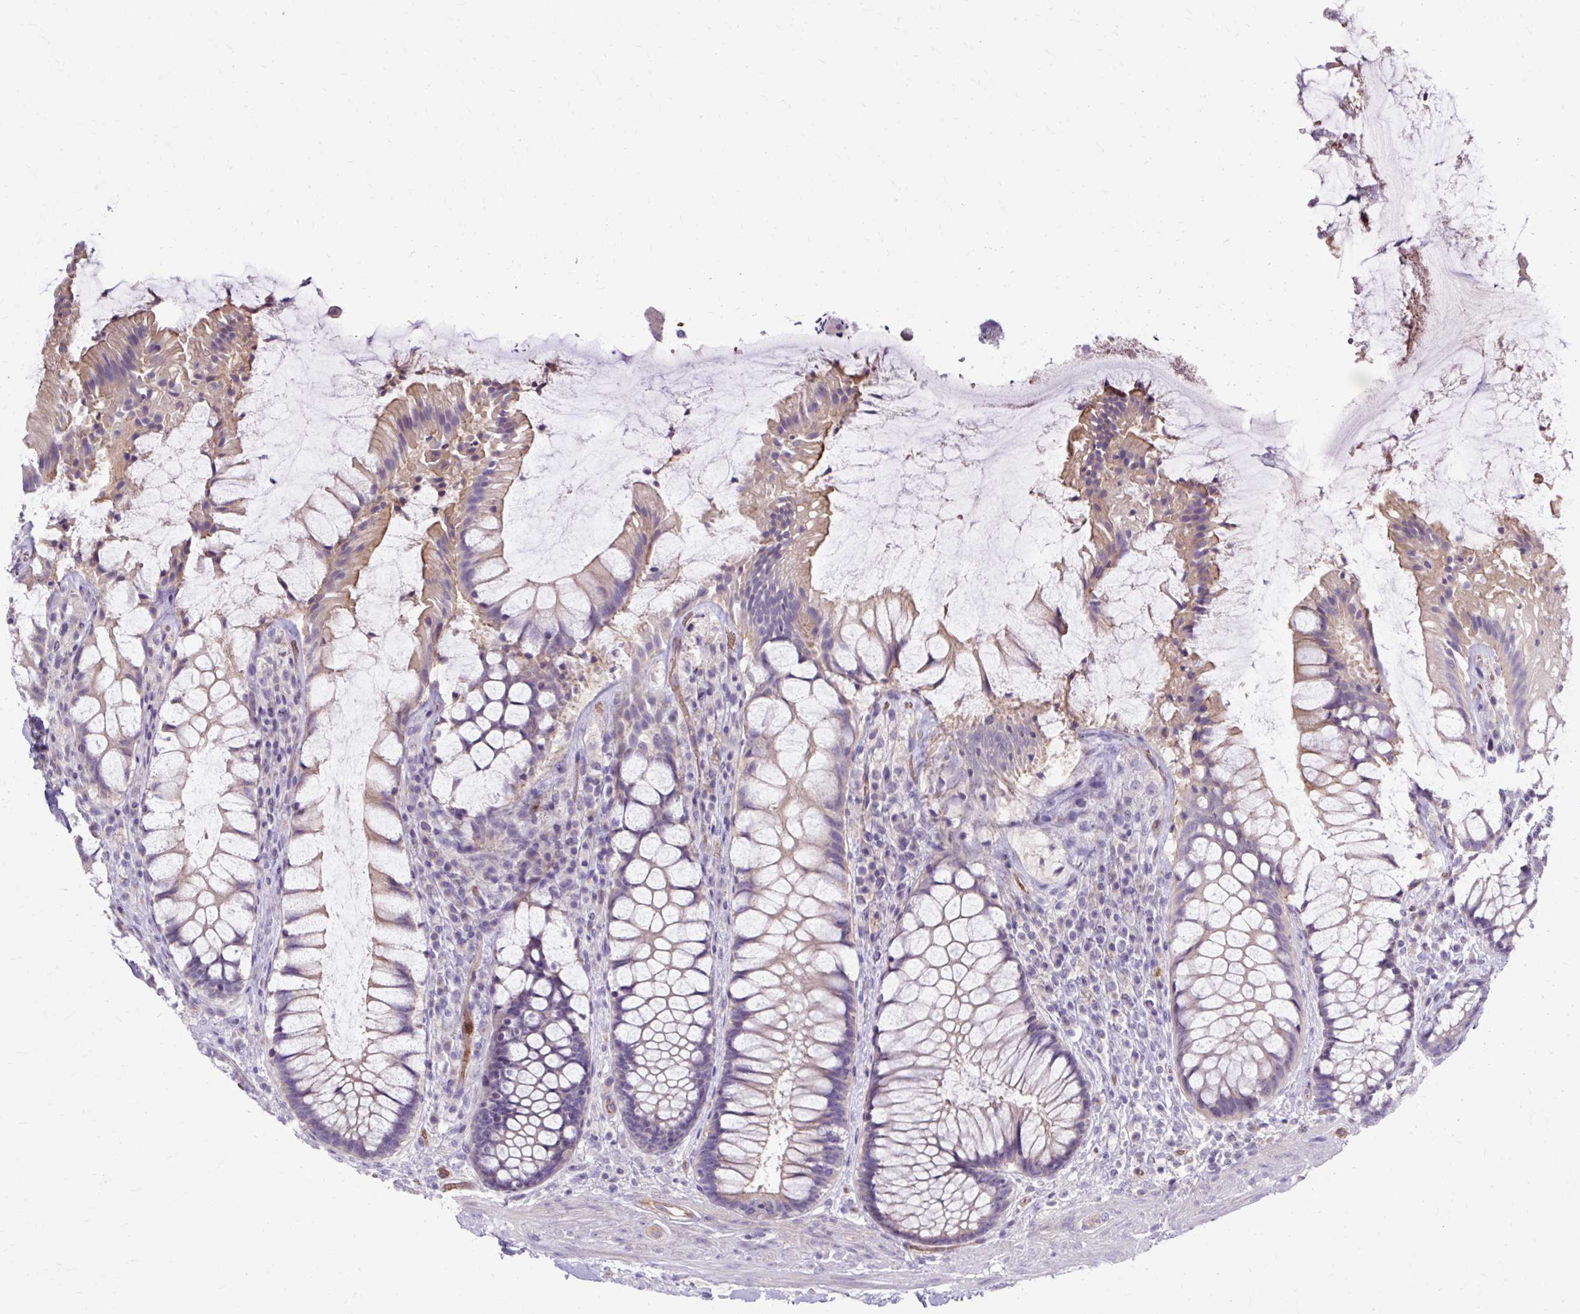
{"staining": {"intensity": "moderate", "quantity": "<25%", "location": "cytoplasmic/membranous"}, "tissue": "rectum", "cell_type": "Glandular cells", "image_type": "normal", "snomed": [{"axis": "morphology", "description": "Normal tissue, NOS"}, {"axis": "topography", "description": "Rectum"}], "caption": "Protein expression by immunohistochemistry reveals moderate cytoplasmic/membranous expression in approximately <25% of glandular cells in benign rectum.", "gene": "USHBP1", "patient": {"sex": "female", "age": 58}}